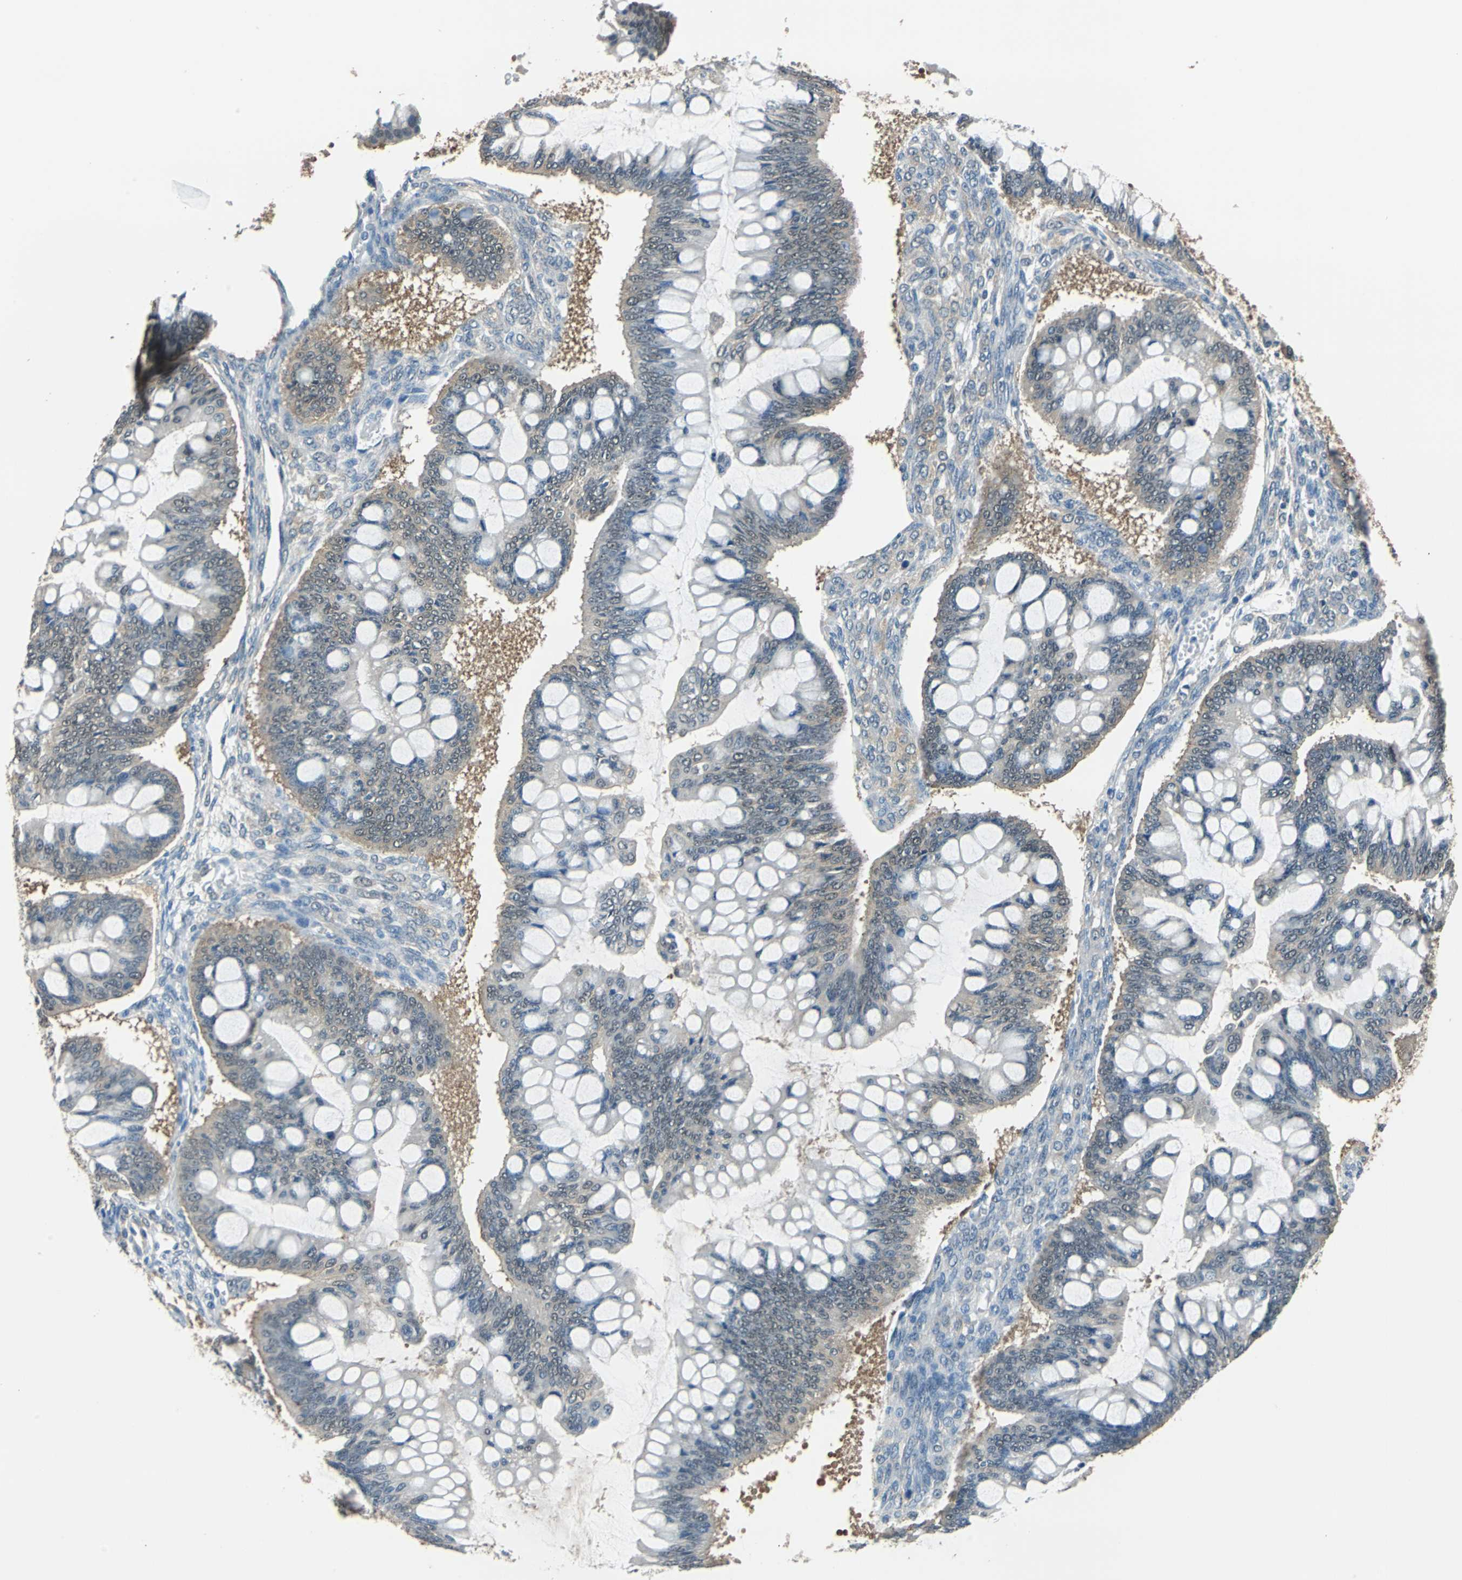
{"staining": {"intensity": "weak", "quantity": ">75%", "location": "cytoplasmic/membranous,nuclear"}, "tissue": "ovarian cancer", "cell_type": "Tumor cells", "image_type": "cancer", "snomed": [{"axis": "morphology", "description": "Cystadenocarcinoma, mucinous, NOS"}, {"axis": "topography", "description": "Ovary"}], "caption": "Tumor cells display low levels of weak cytoplasmic/membranous and nuclear positivity in about >75% of cells in human ovarian cancer (mucinous cystadenocarcinoma).", "gene": "FKBP4", "patient": {"sex": "female", "age": 73}}